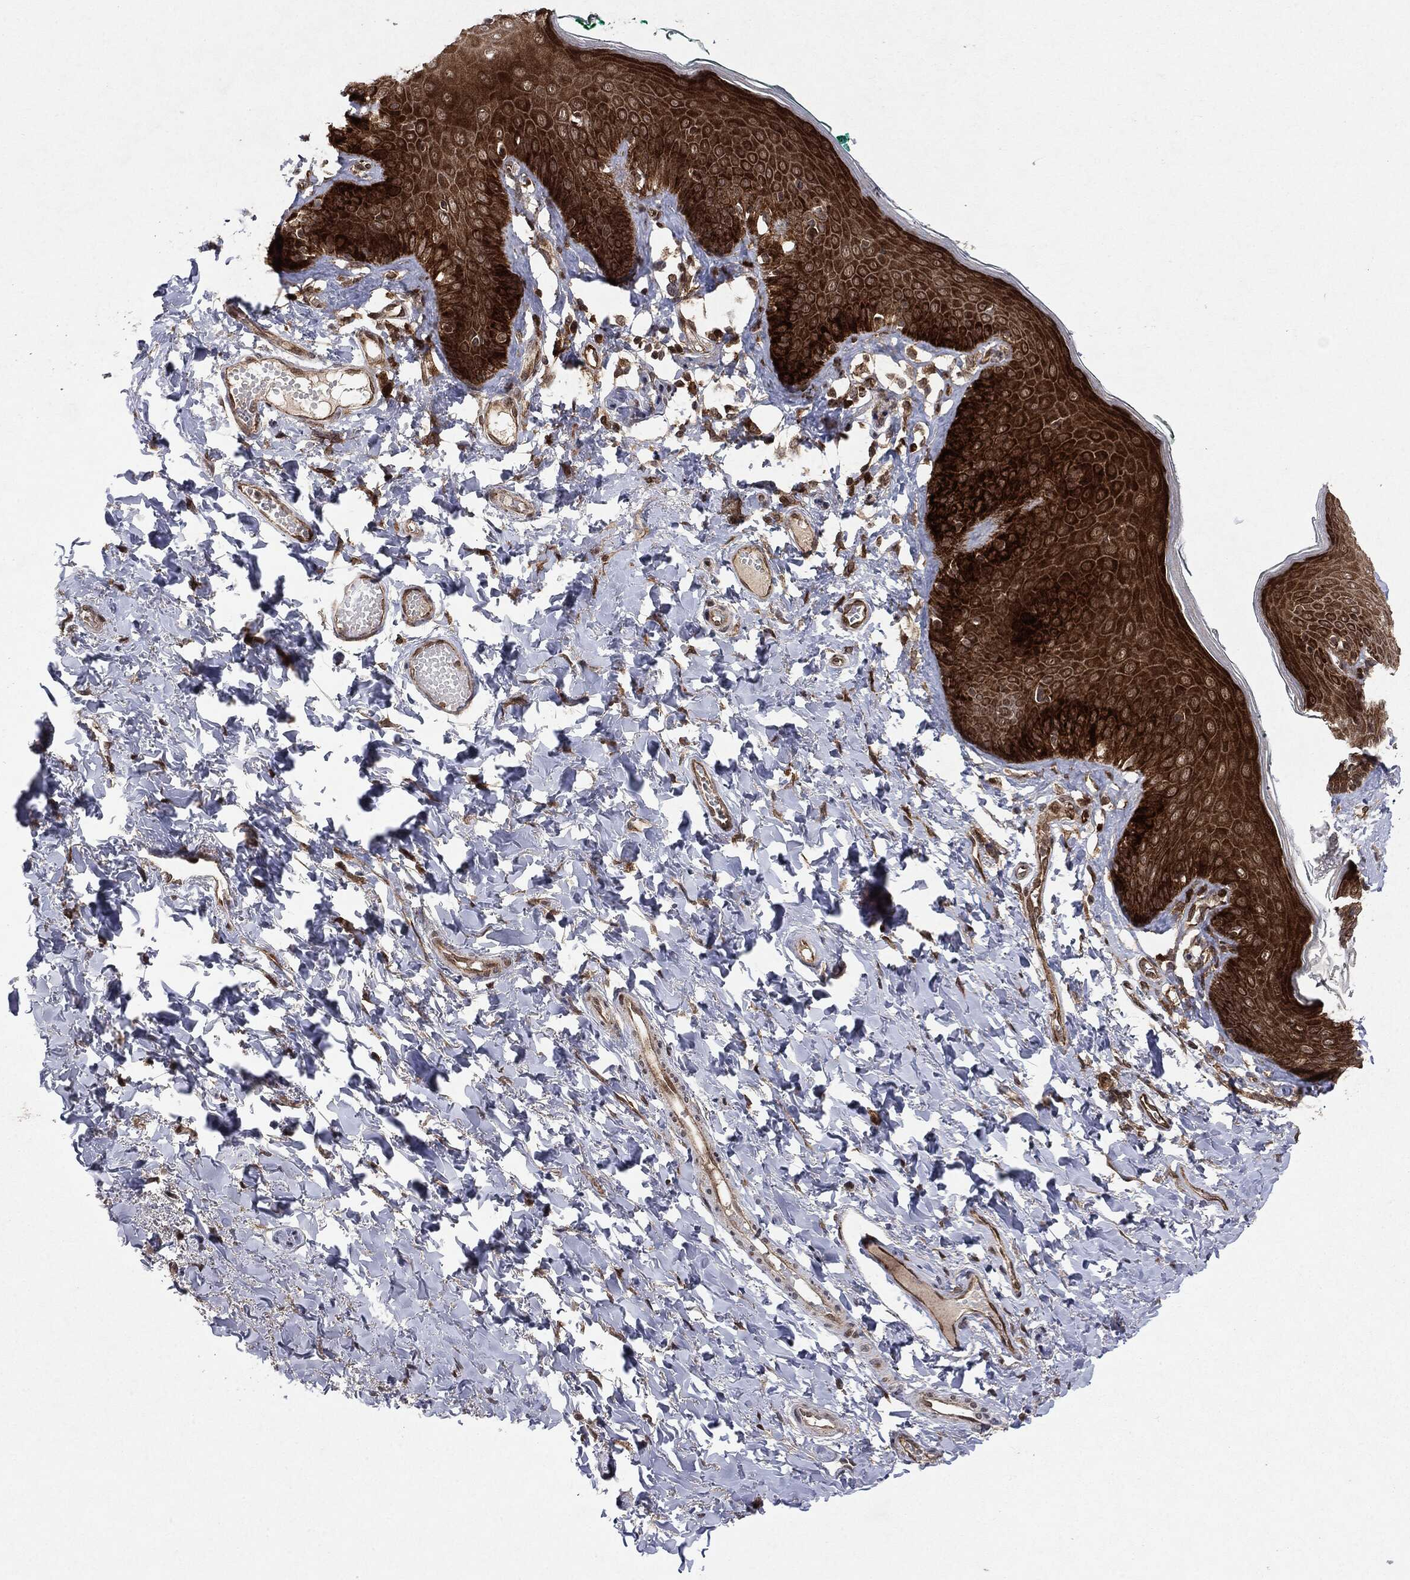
{"staining": {"intensity": "strong", "quantity": "25%-75%", "location": "cytoplasmic/membranous,nuclear"}, "tissue": "vagina", "cell_type": "Squamous epithelial cells", "image_type": "normal", "snomed": [{"axis": "morphology", "description": "Normal tissue, NOS"}, {"axis": "topography", "description": "Vagina"}], "caption": "Strong cytoplasmic/membranous,nuclear protein staining is seen in about 25%-75% of squamous epithelial cells in vagina. The staining is performed using DAB brown chromogen to label protein expression. The nuclei are counter-stained blue using hematoxylin.", "gene": "OTUB1", "patient": {"sex": "female", "age": 66}}